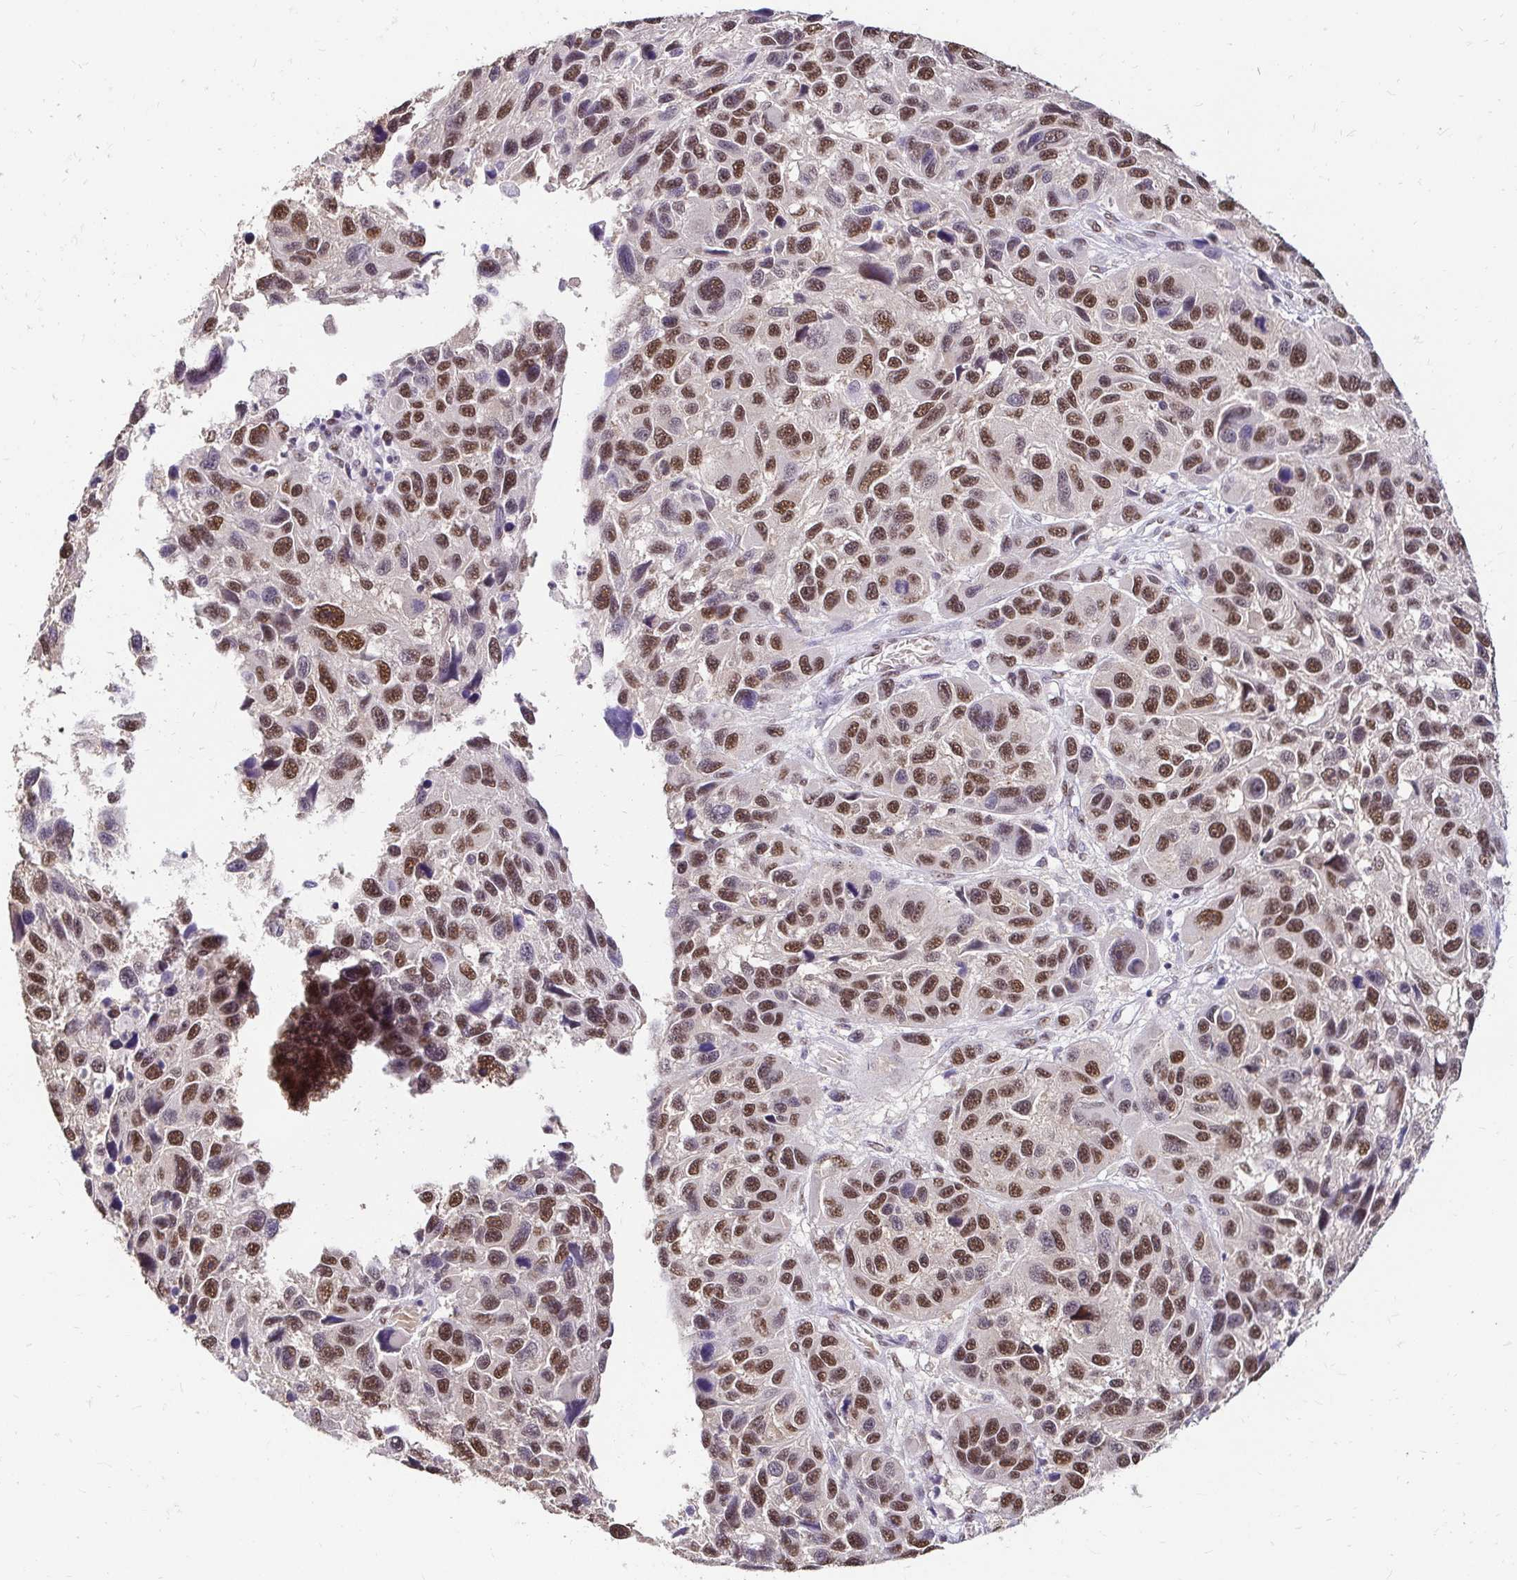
{"staining": {"intensity": "strong", "quantity": ">75%", "location": "nuclear"}, "tissue": "melanoma", "cell_type": "Tumor cells", "image_type": "cancer", "snomed": [{"axis": "morphology", "description": "Malignant melanoma, NOS"}, {"axis": "topography", "description": "Skin"}], "caption": "Immunohistochemical staining of melanoma reveals high levels of strong nuclear expression in approximately >75% of tumor cells. Nuclei are stained in blue.", "gene": "RIMS4", "patient": {"sex": "male", "age": 53}}